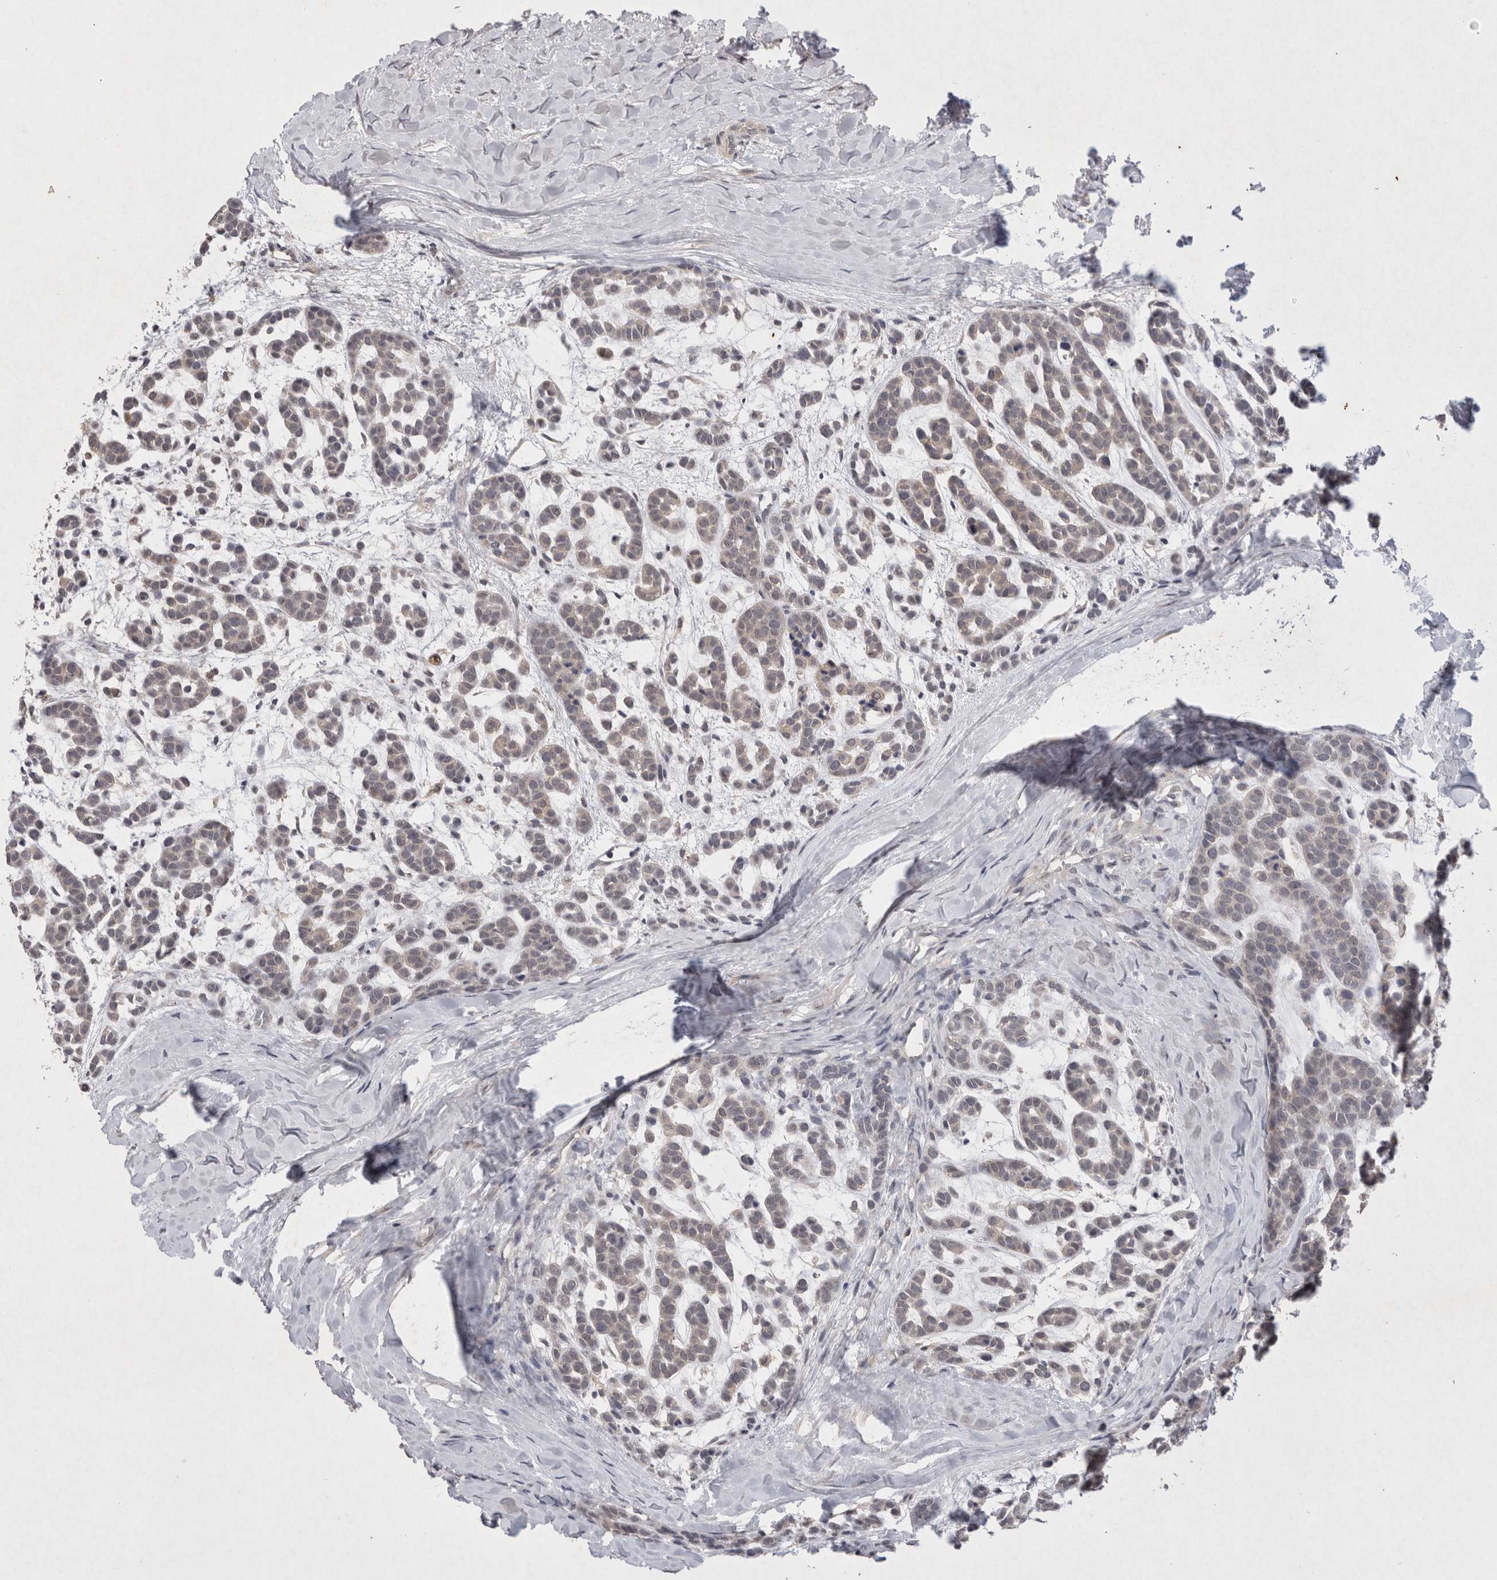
{"staining": {"intensity": "negative", "quantity": "none", "location": "none"}, "tissue": "head and neck cancer", "cell_type": "Tumor cells", "image_type": "cancer", "snomed": [{"axis": "morphology", "description": "Adenocarcinoma, NOS"}, {"axis": "morphology", "description": "Adenoma, NOS"}, {"axis": "topography", "description": "Head-Neck"}], "caption": "Immunohistochemistry histopathology image of human adenoma (head and neck) stained for a protein (brown), which displays no expression in tumor cells. Brightfield microscopy of IHC stained with DAB (brown) and hematoxylin (blue), captured at high magnification.", "gene": "RASSF3", "patient": {"sex": "female", "age": 55}}